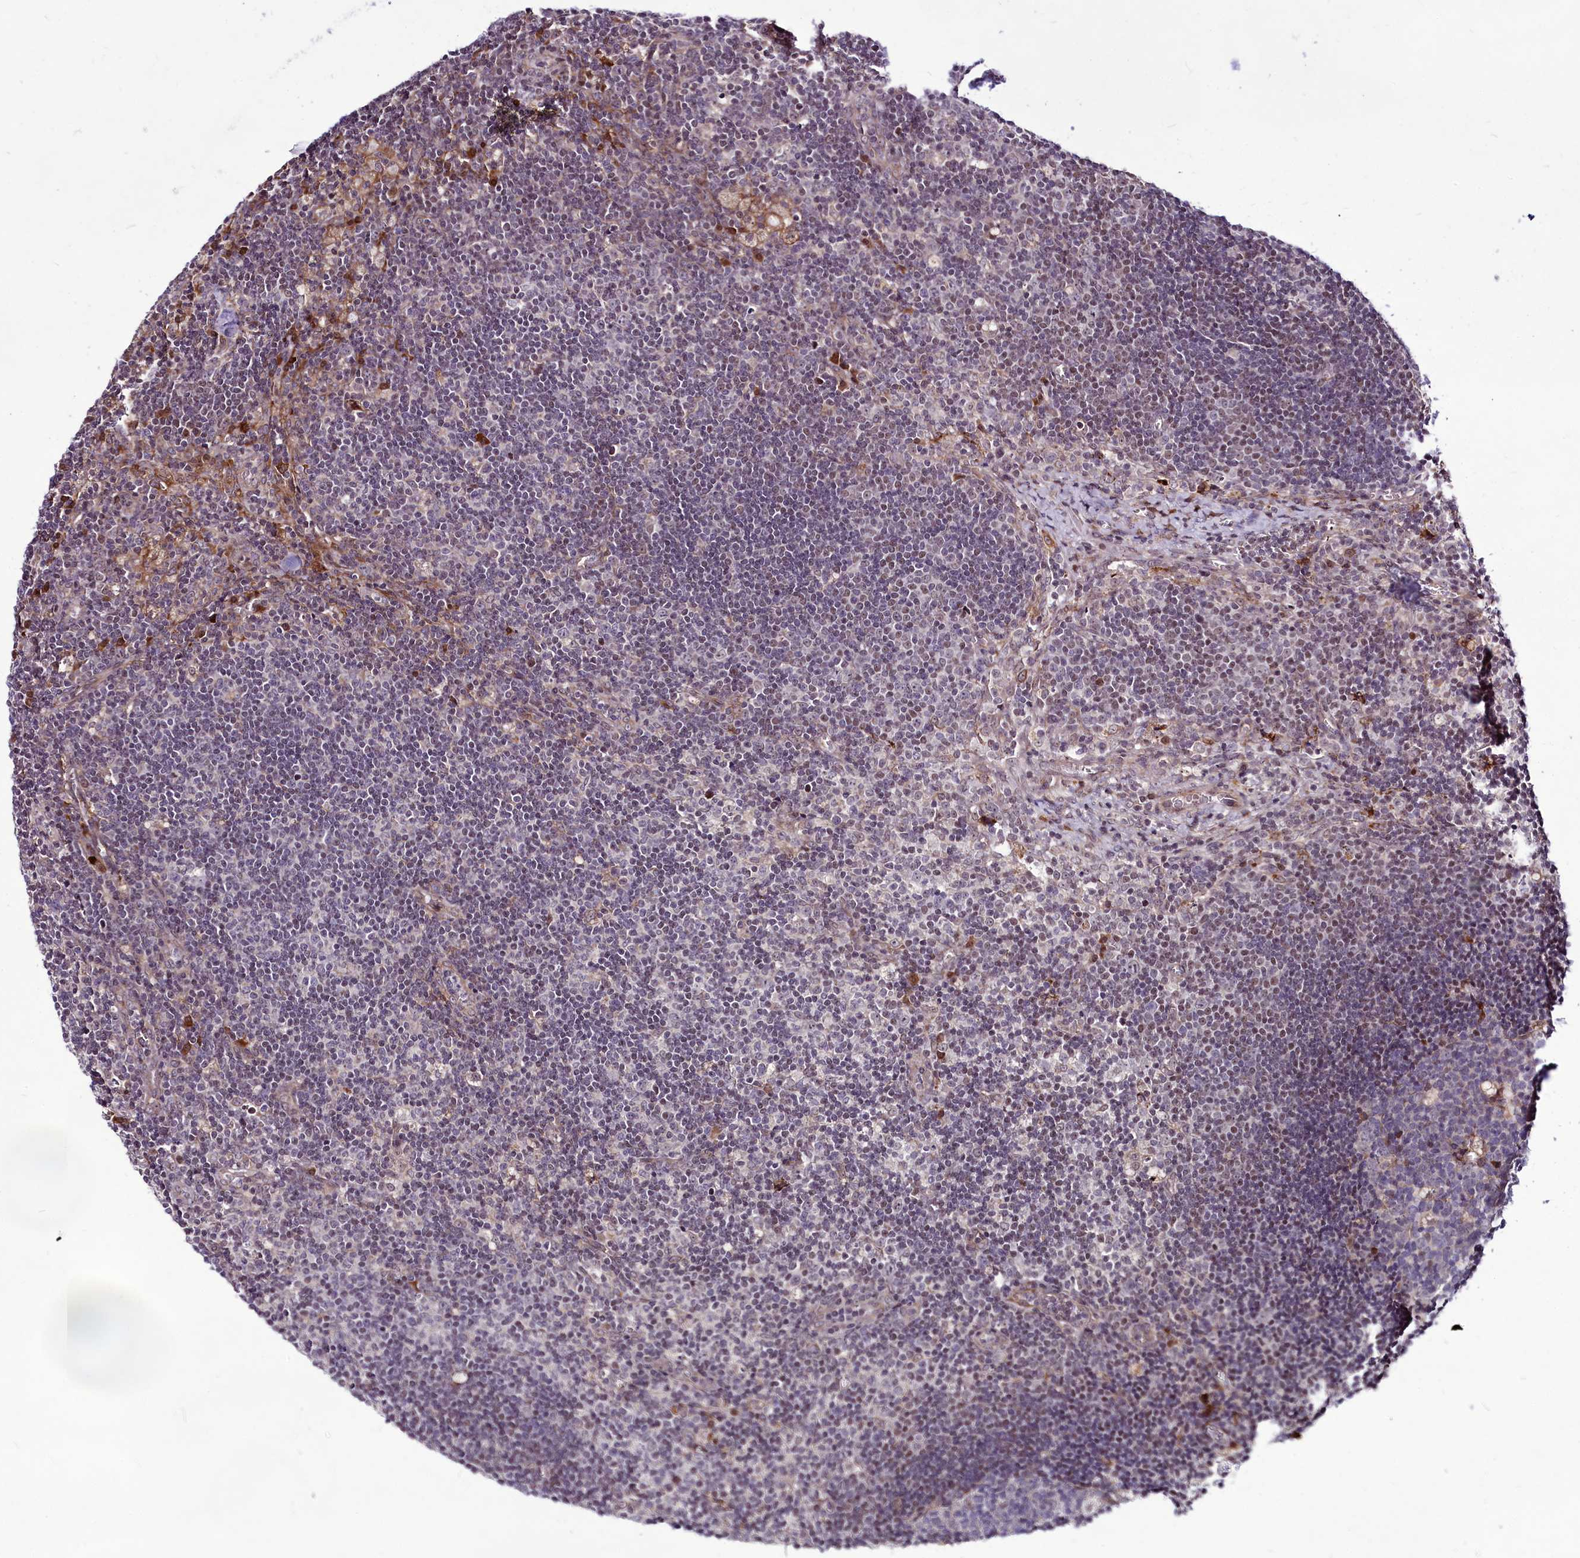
{"staining": {"intensity": "negative", "quantity": "none", "location": "none"}, "tissue": "lymph node", "cell_type": "Germinal center cells", "image_type": "normal", "snomed": [{"axis": "morphology", "description": "Normal tissue, NOS"}, {"axis": "topography", "description": "Lymph node"}], "caption": "Lymph node stained for a protein using immunohistochemistry exhibits no positivity germinal center cells.", "gene": "RSBN1", "patient": {"sex": "male", "age": 58}}